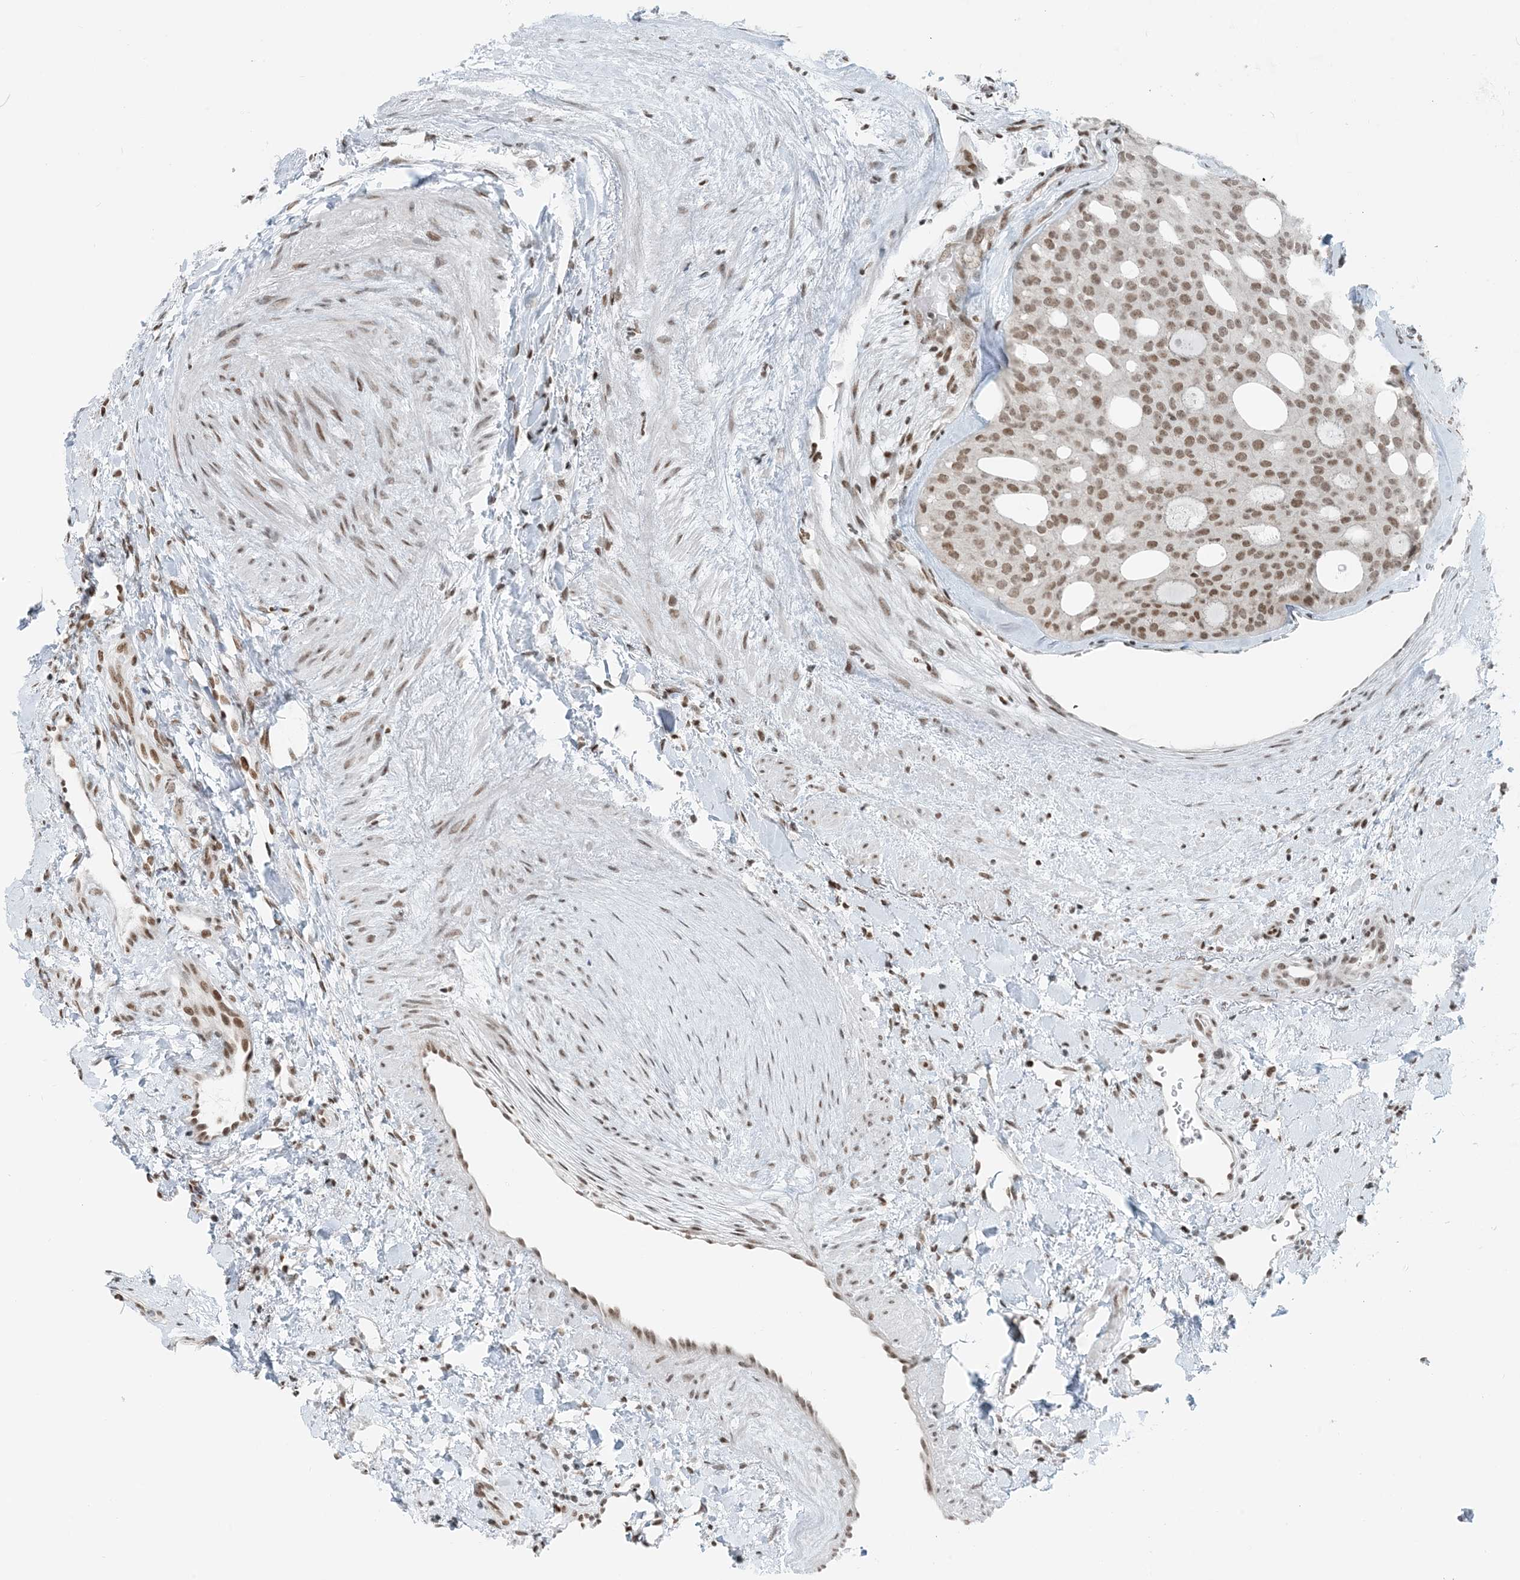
{"staining": {"intensity": "moderate", "quantity": ">75%", "location": "nuclear"}, "tissue": "thyroid cancer", "cell_type": "Tumor cells", "image_type": "cancer", "snomed": [{"axis": "morphology", "description": "Follicular adenoma carcinoma, NOS"}, {"axis": "topography", "description": "Thyroid gland"}], "caption": "Protein expression analysis of human thyroid cancer reveals moderate nuclear positivity in approximately >75% of tumor cells.", "gene": "ZNF500", "patient": {"sex": "male", "age": 75}}